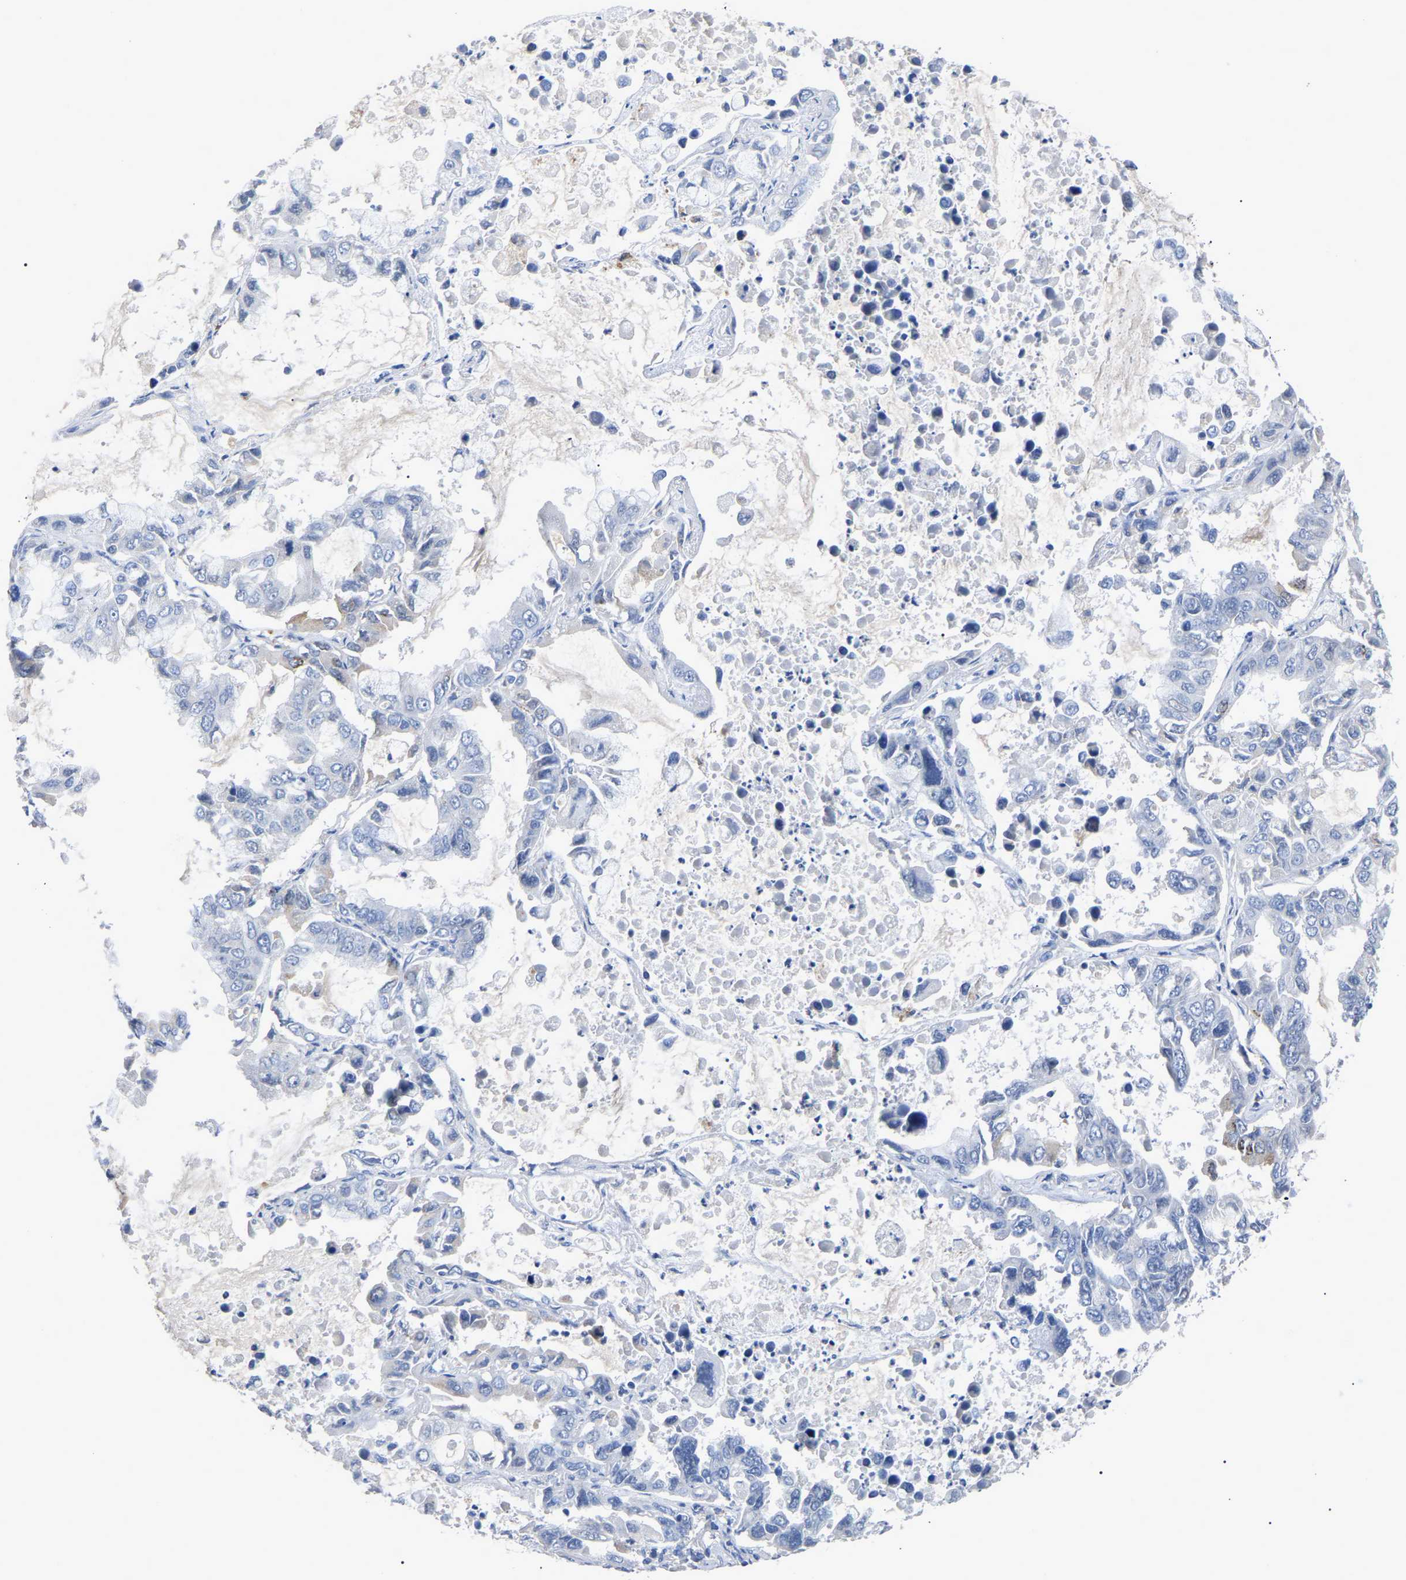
{"staining": {"intensity": "negative", "quantity": "none", "location": "none"}, "tissue": "lung cancer", "cell_type": "Tumor cells", "image_type": "cancer", "snomed": [{"axis": "morphology", "description": "Adenocarcinoma, NOS"}, {"axis": "topography", "description": "Lung"}], "caption": "A high-resolution photomicrograph shows immunohistochemistry (IHC) staining of lung cancer, which reveals no significant expression in tumor cells.", "gene": "SMPD2", "patient": {"sex": "male", "age": 64}}